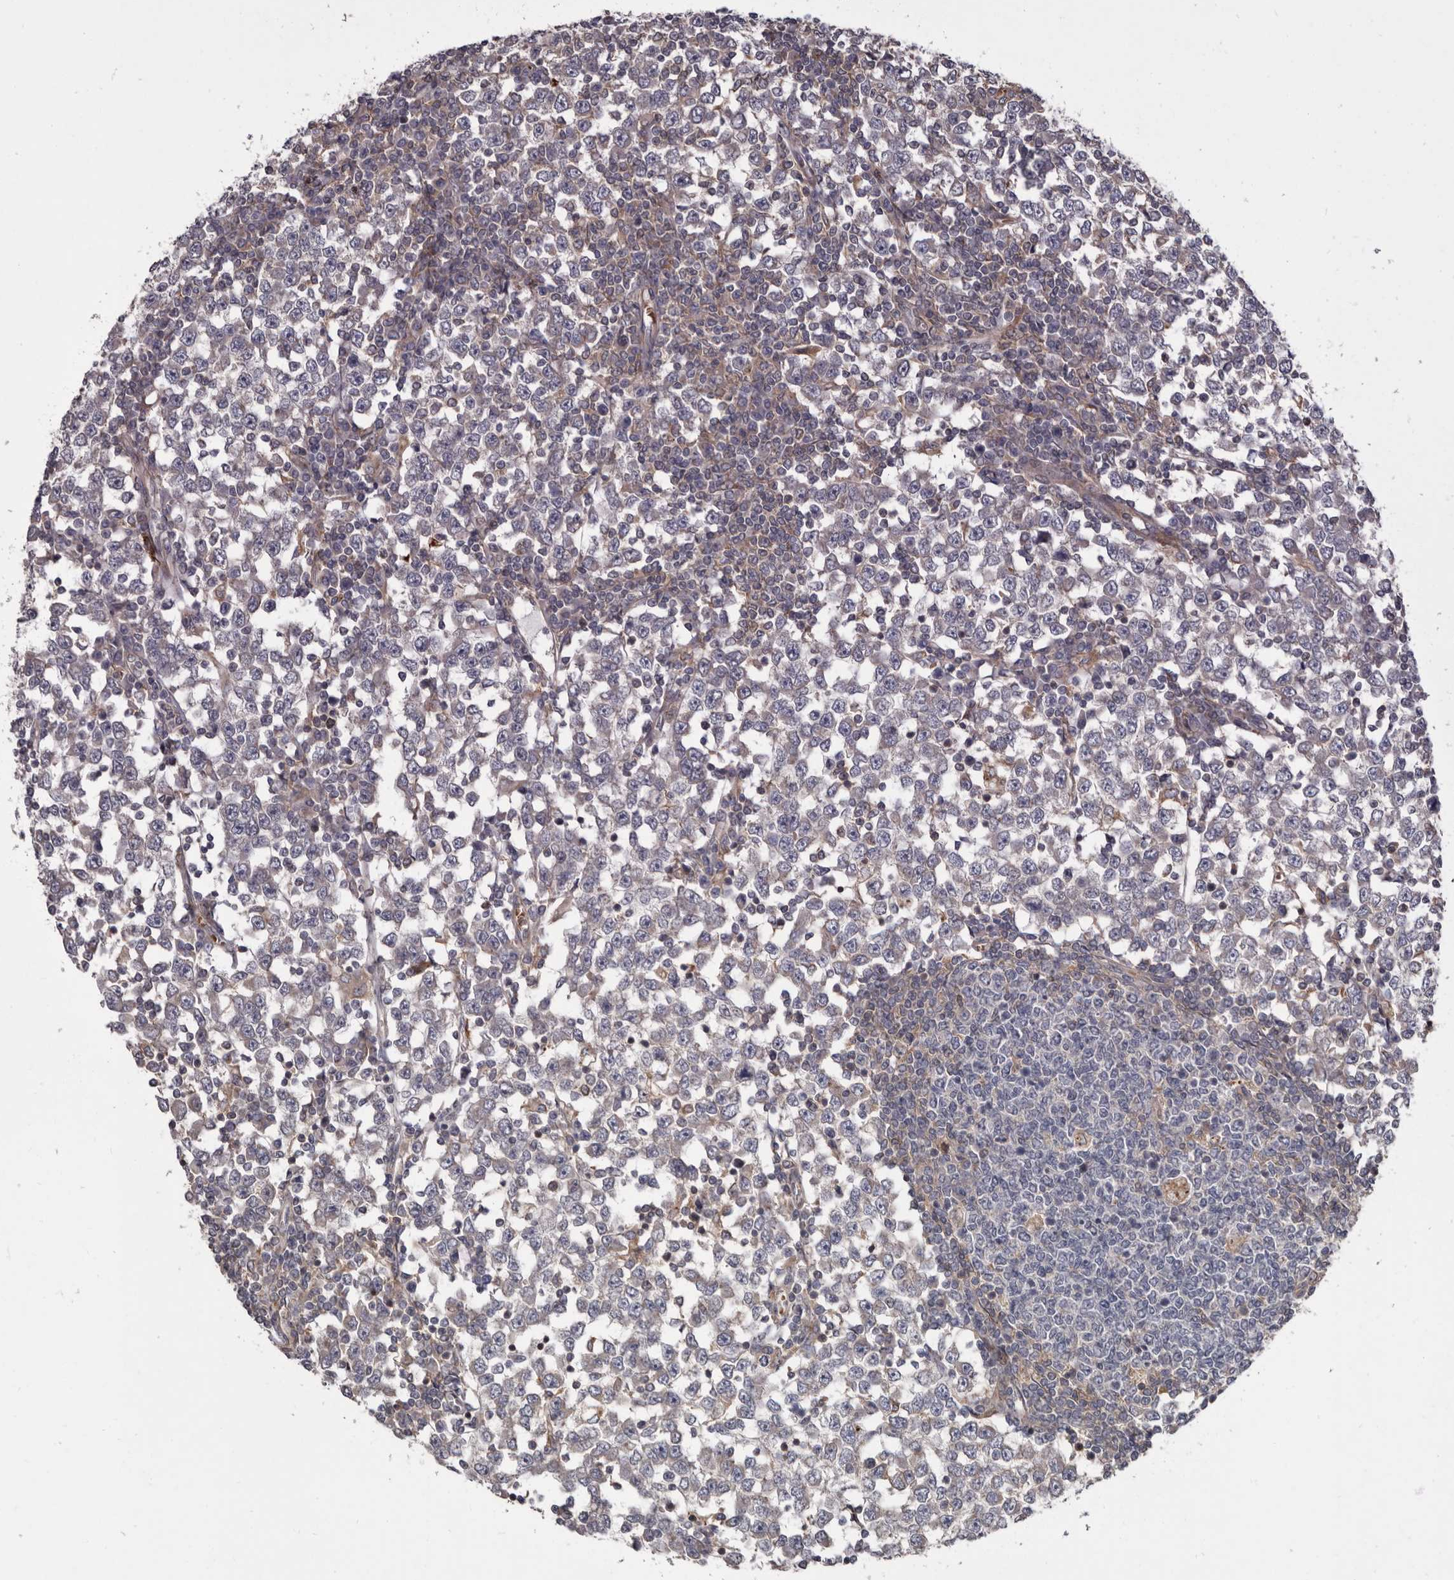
{"staining": {"intensity": "negative", "quantity": "none", "location": "none"}, "tissue": "testis cancer", "cell_type": "Tumor cells", "image_type": "cancer", "snomed": [{"axis": "morphology", "description": "Seminoma, NOS"}, {"axis": "topography", "description": "Testis"}], "caption": "The micrograph exhibits no staining of tumor cells in seminoma (testis). The staining is performed using DAB (3,3'-diaminobenzidine) brown chromogen with nuclei counter-stained in using hematoxylin.", "gene": "FGFR4", "patient": {"sex": "male", "age": 65}}